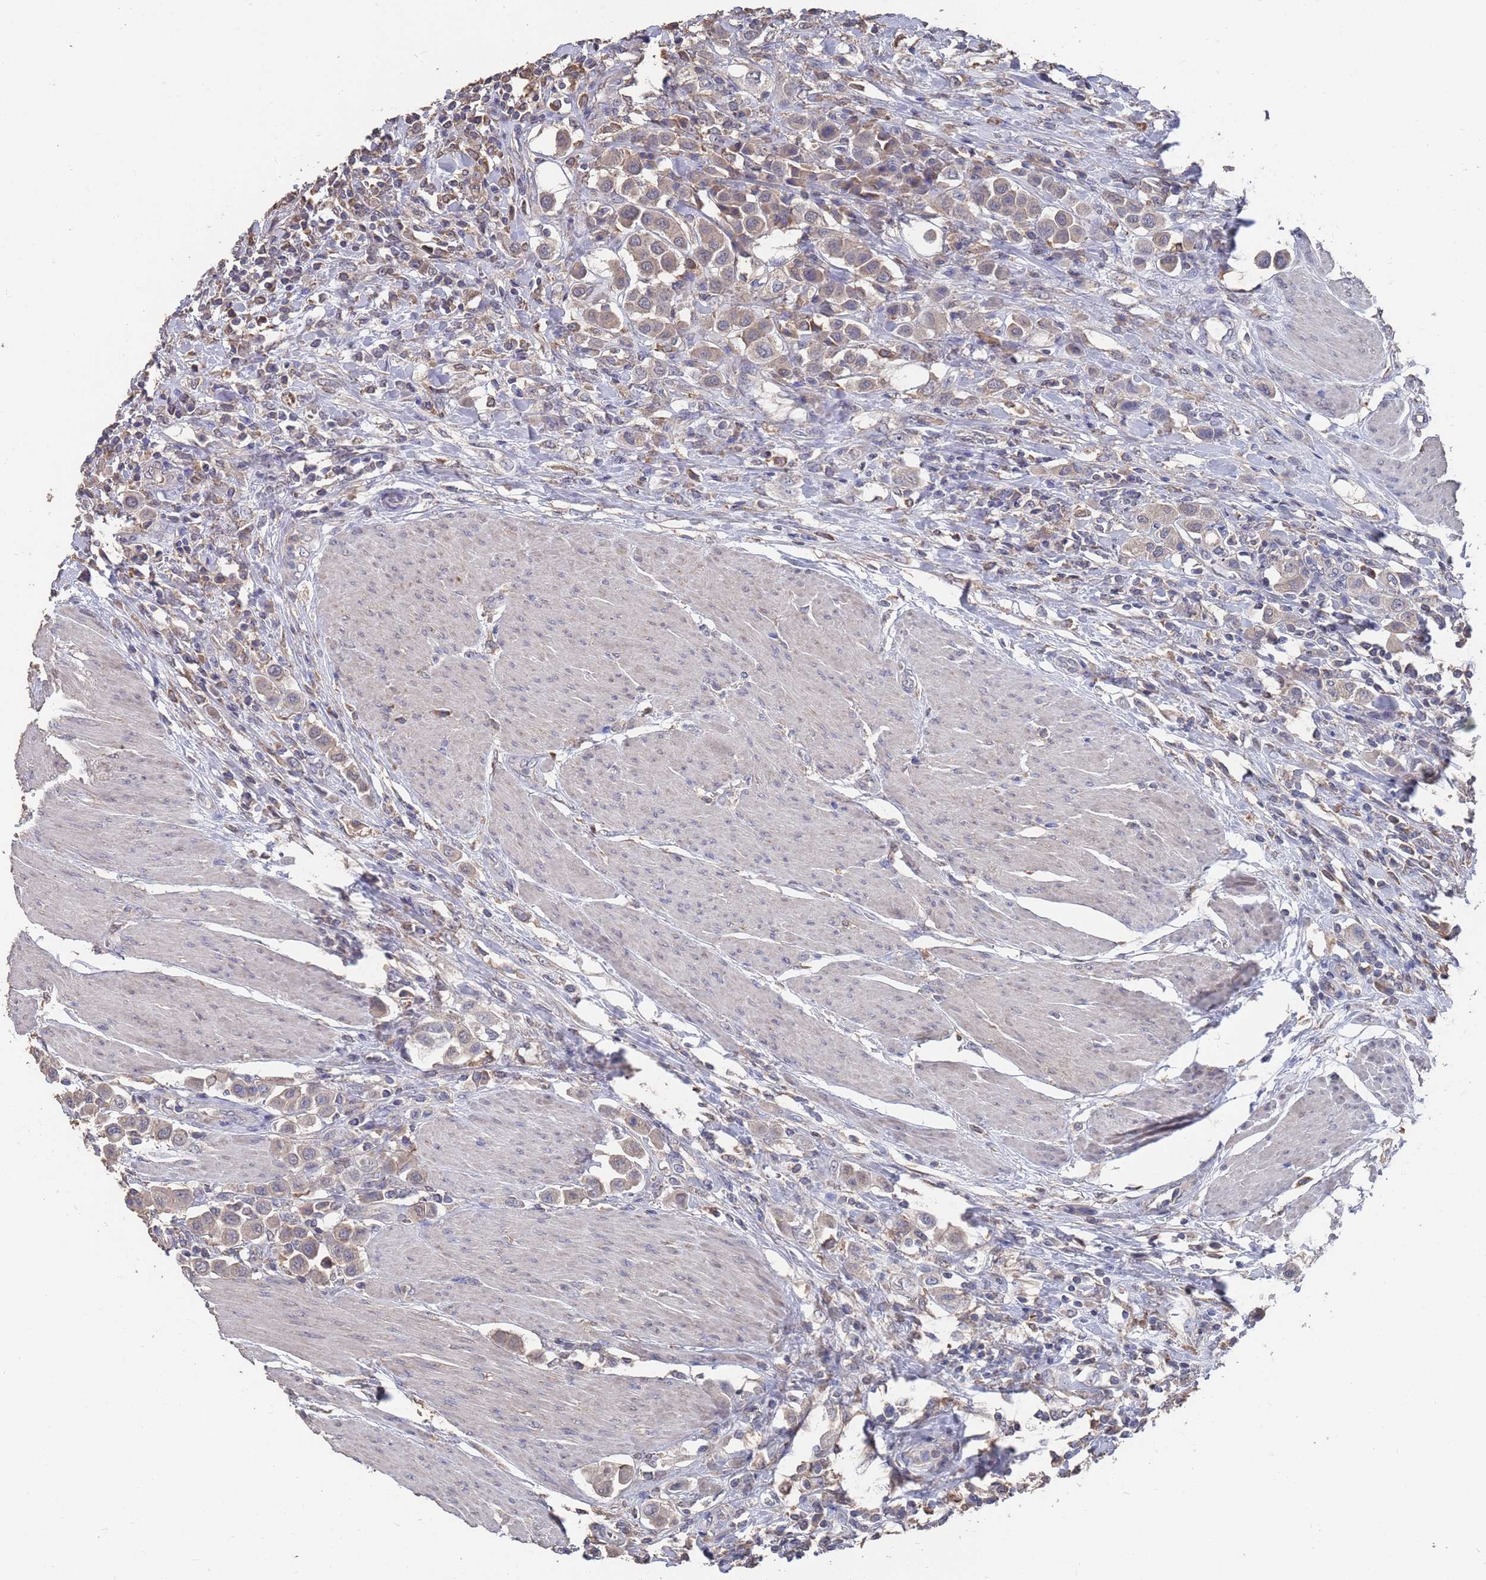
{"staining": {"intensity": "weak", "quantity": ">75%", "location": "cytoplasmic/membranous"}, "tissue": "urothelial cancer", "cell_type": "Tumor cells", "image_type": "cancer", "snomed": [{"axis": "morphology", "description": "Urothelial carcinoma, High grade"}, {"axis": "topography", "description": "Urinary bladder"}], "caption": "The micrograph reveals staining of high-grade urothelial carcinoma, revealing weak cytoplasmic/membranous protein staining (brown color) within tumor cells. The staining was performed using DAB (3,3'-diaminobenzidine) to visualize the protein expression in brown, while the nuclei were stained in blue with hematoxylin (Magnification: 20x).", "gene": "BTBD18", "patient": {"sex": "male", "age": 50}}